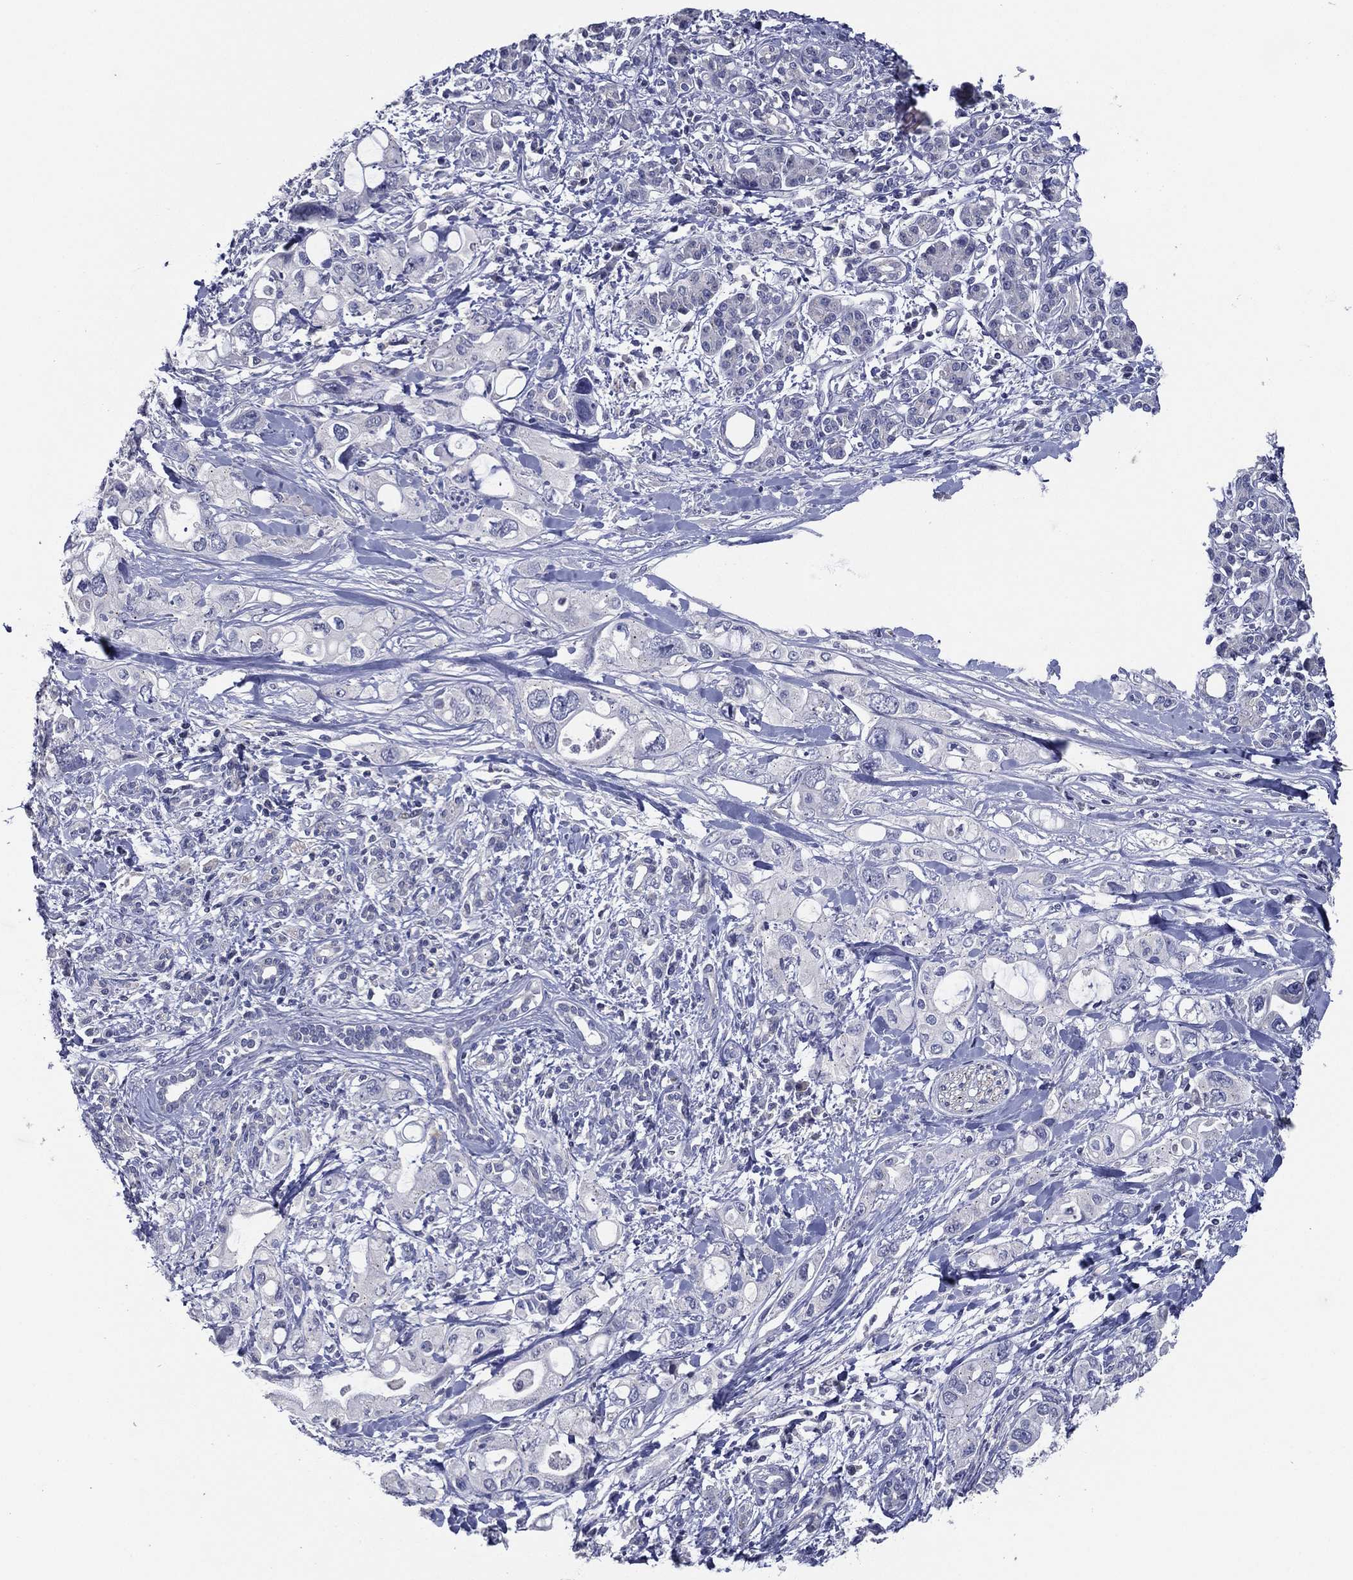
{"staining": {"intensity": "negative", "quantity": "none", "location": "none"}, "tissue": "pancreatic cancer", "cell_type": "Tumor cells", "image_type": "cancer", "snomed": [{"axis": "morphology", "description": "Adenocarcinoma, NOS"}, {"axis": "topography", "description": "Pancreas"}], "caption": "There is no significant expression in tumor cells of pancreatic cancer.", "gene": "SLC13A4", "patient": {"sex": "female", "age": 56}}